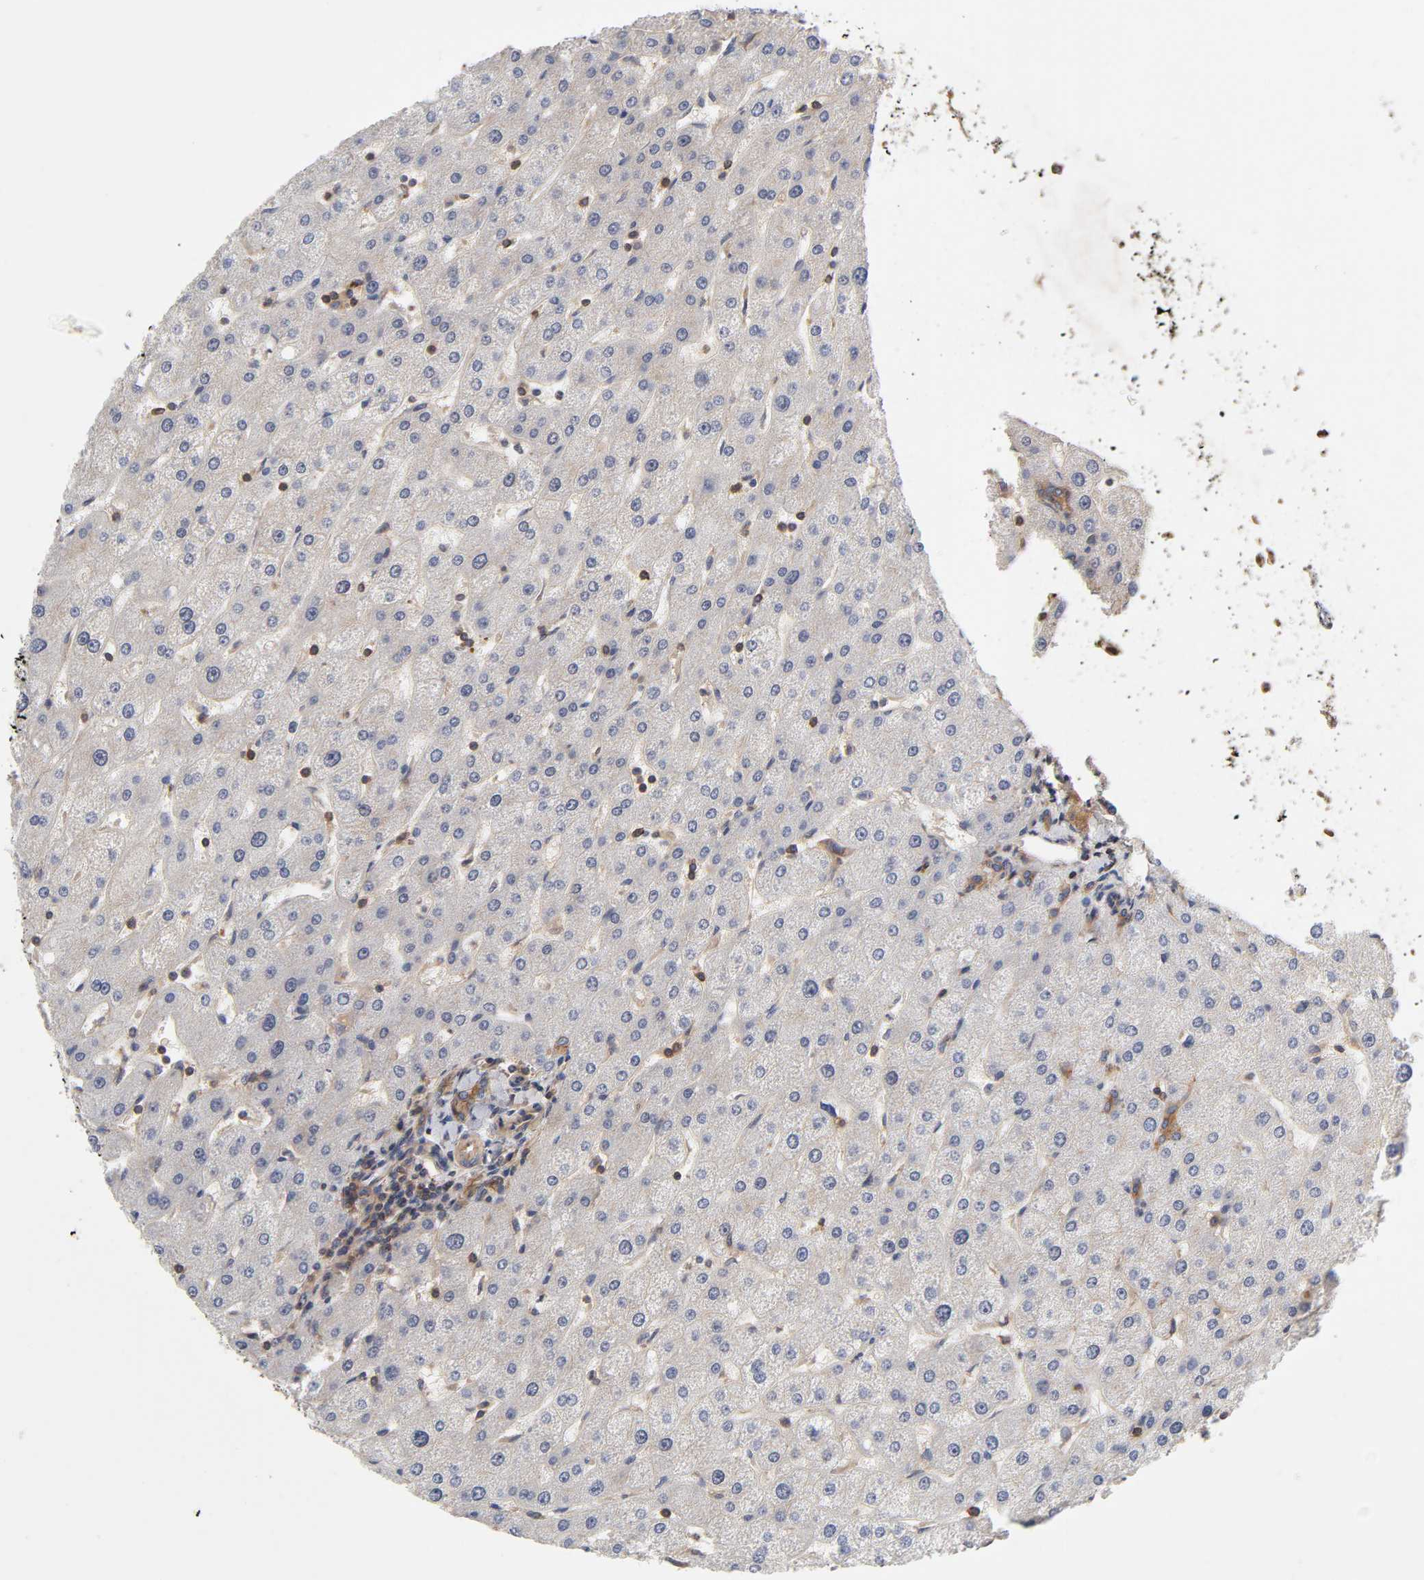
{"staining": {"intensity": "moderate", "quantity": ">75%", "location": "cytoplasmic/membranous"}, "tissue": "liver", "cell_type": "Cholangiocytes", "image_type": "normal", "snomed": [{"axis": "morphology", "description": "Normal tissue, NOS"}, {"axis": "topography", "description": "Liver"}], "caption": "Liver stained with DAB immunohistochemistry (IHC) displays medium levels of moderate cytoplasmic/membranous expression in approximately >75% of cholangiocytes. Using DAB (3,3'-diaminobenzidine) (brown) and hematoxylin (blue) stains, captured at high magnification using brightfield microscopy.", "gene": "LAMTOR2", "patient": {"sex": "male", "age": 67}}